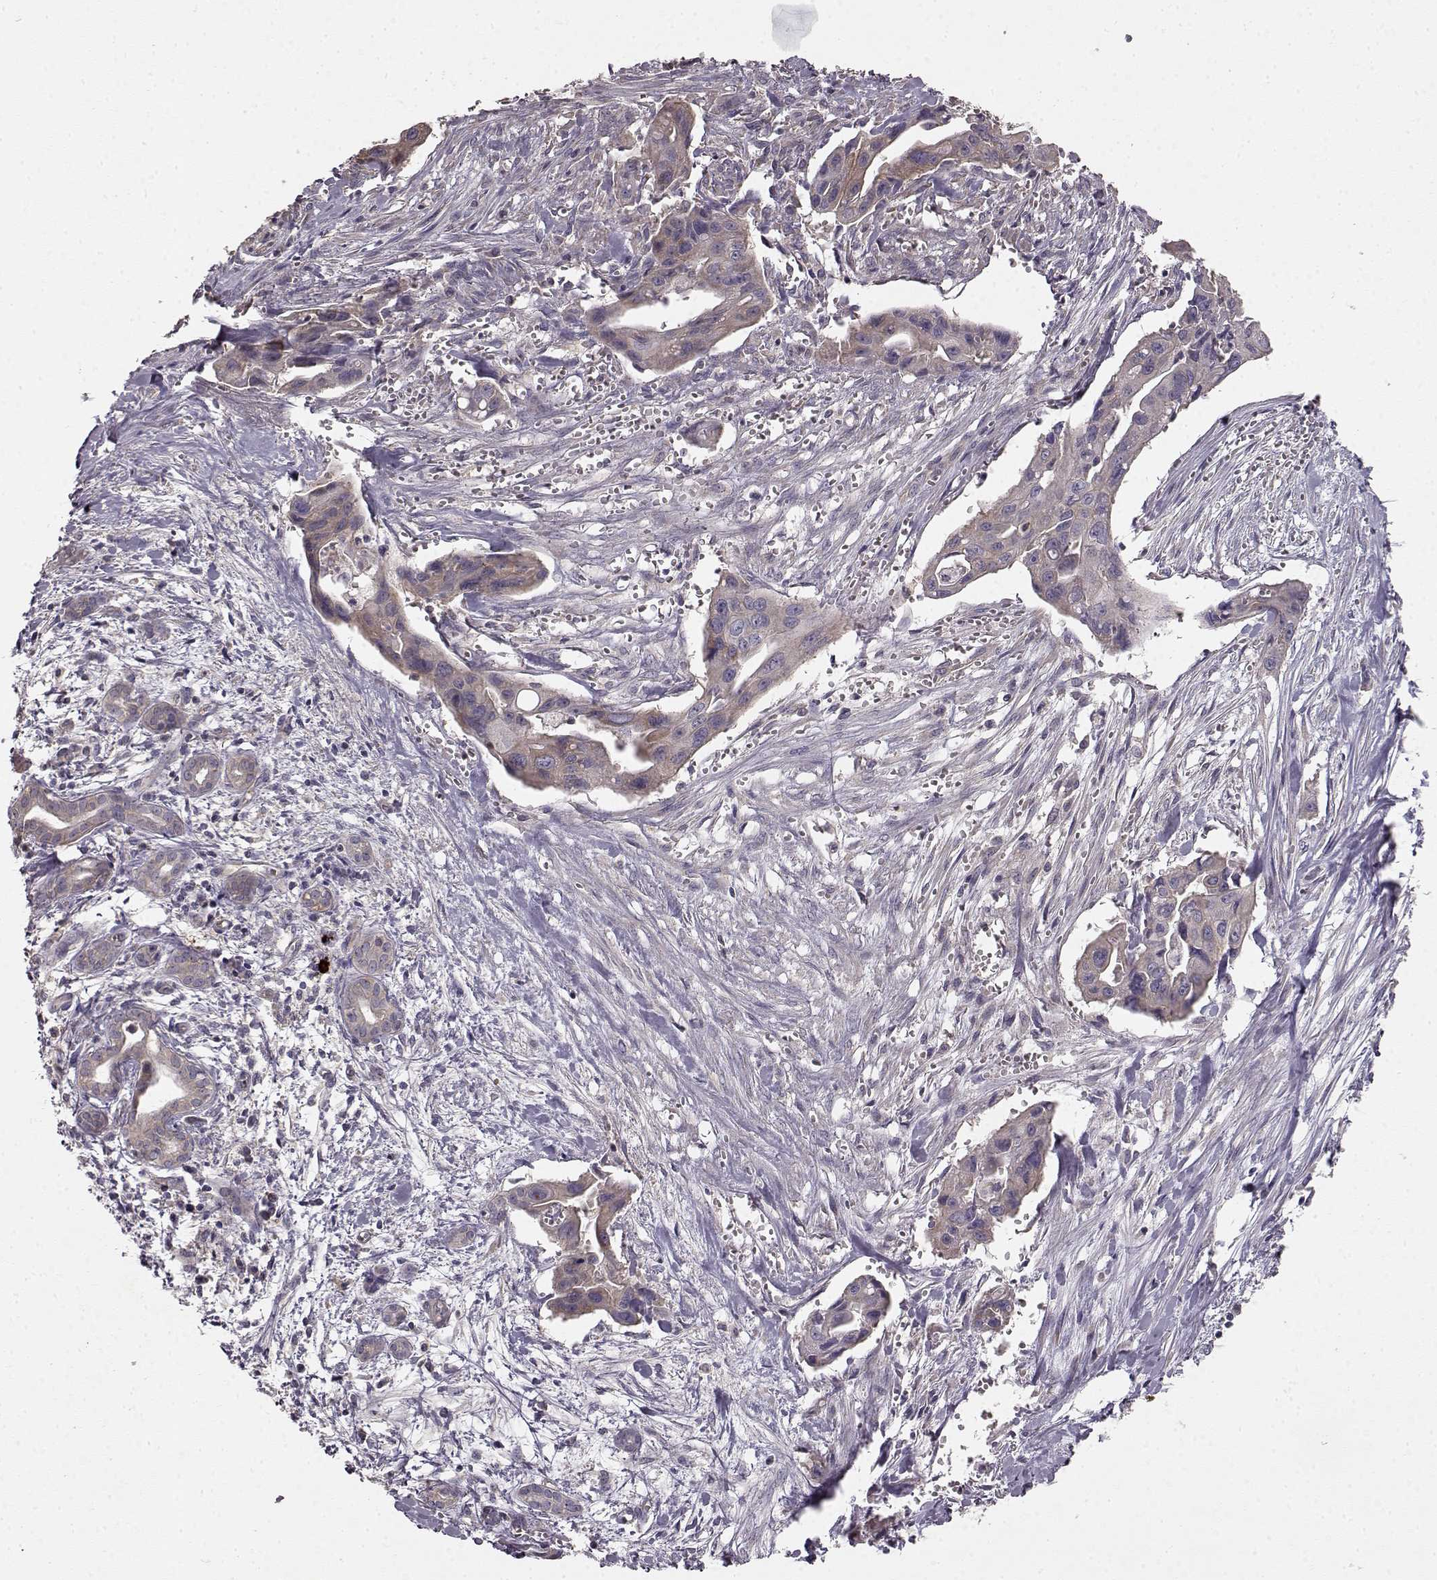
{"staining": {"intensity": "weak", "quantity": "25%-75%", "location": "cytoplasmic/membranous"}, "tissue": "pancreatic cancer", "cell_type": "Tumor cells", "image_type": "cancer", "snomed": [{"axis": "morphology", "description": "Adenocarcinoma, NOS"}, {"axis": "topography", "description": "Pancreas"}], "caption": "Pancreatic cancer stained for a protein (brown) reveals weak cytoplasmic/membranous positive expression in approximately 25%-75% of tumor cells.", "gene": "ERBB3", "patient": {"sex": "male", "age": 60}}